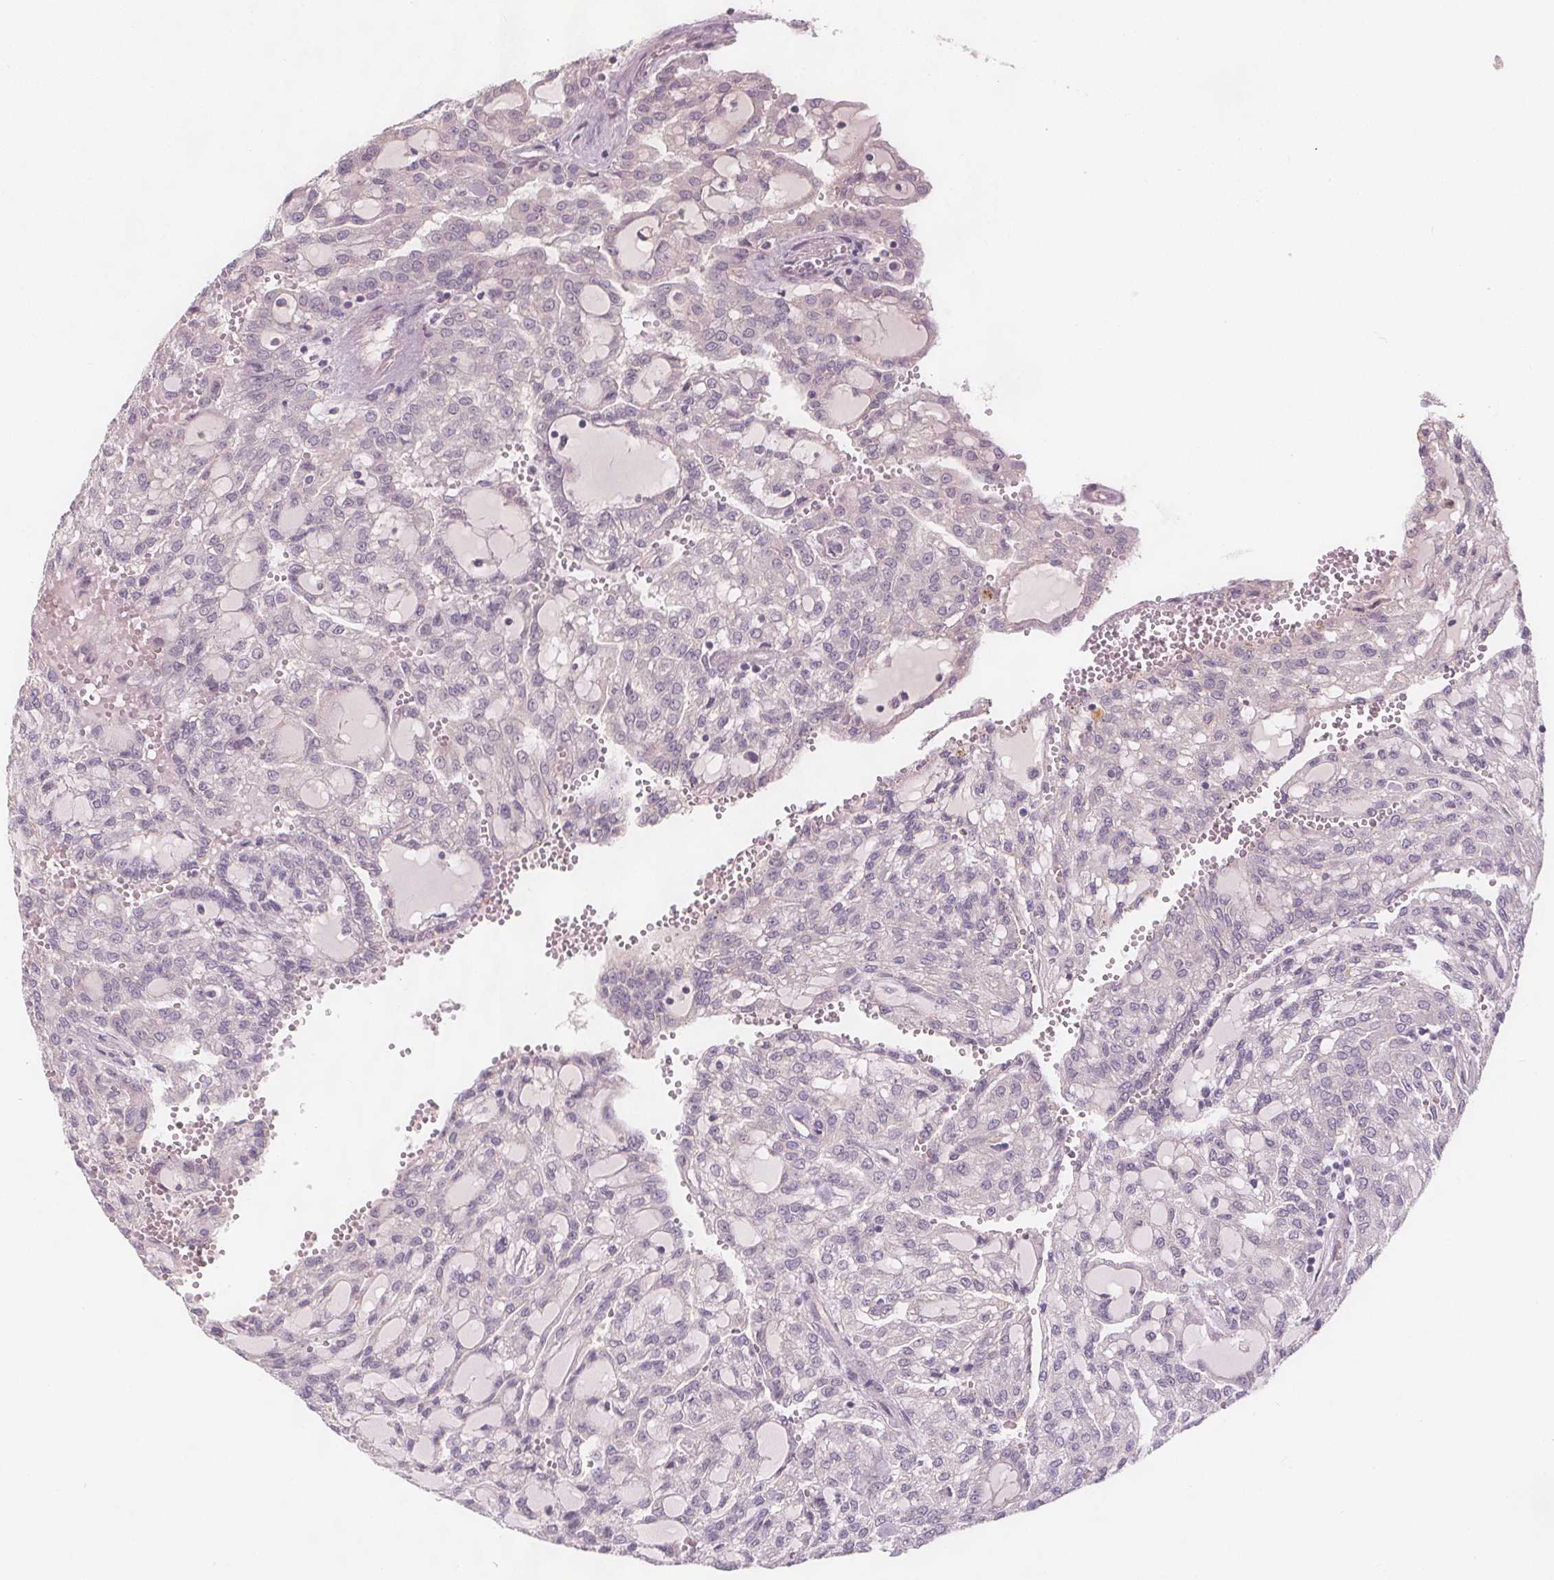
{"staining": {"intensity": "negative", "quantity": "none", "location": "none"}, "tissue": "renal cancer", "cell_type": "Tumor cells", "image_type": "cancer", "snomed": [{"axis": "morphology", "description": "Adenocarcinoma, NOS"}, {"axis": "topography", "description": "Kidney"}], "caption": "Photomicrograph shows no protein expression in tumor cells of adenocarcinoma (renal) tissue. (DAB immunohistochemistry visualized using brightfield microscopy, high magnification).", "gene": "VNN1", "patient": {"sex": "male", "age": 63}}